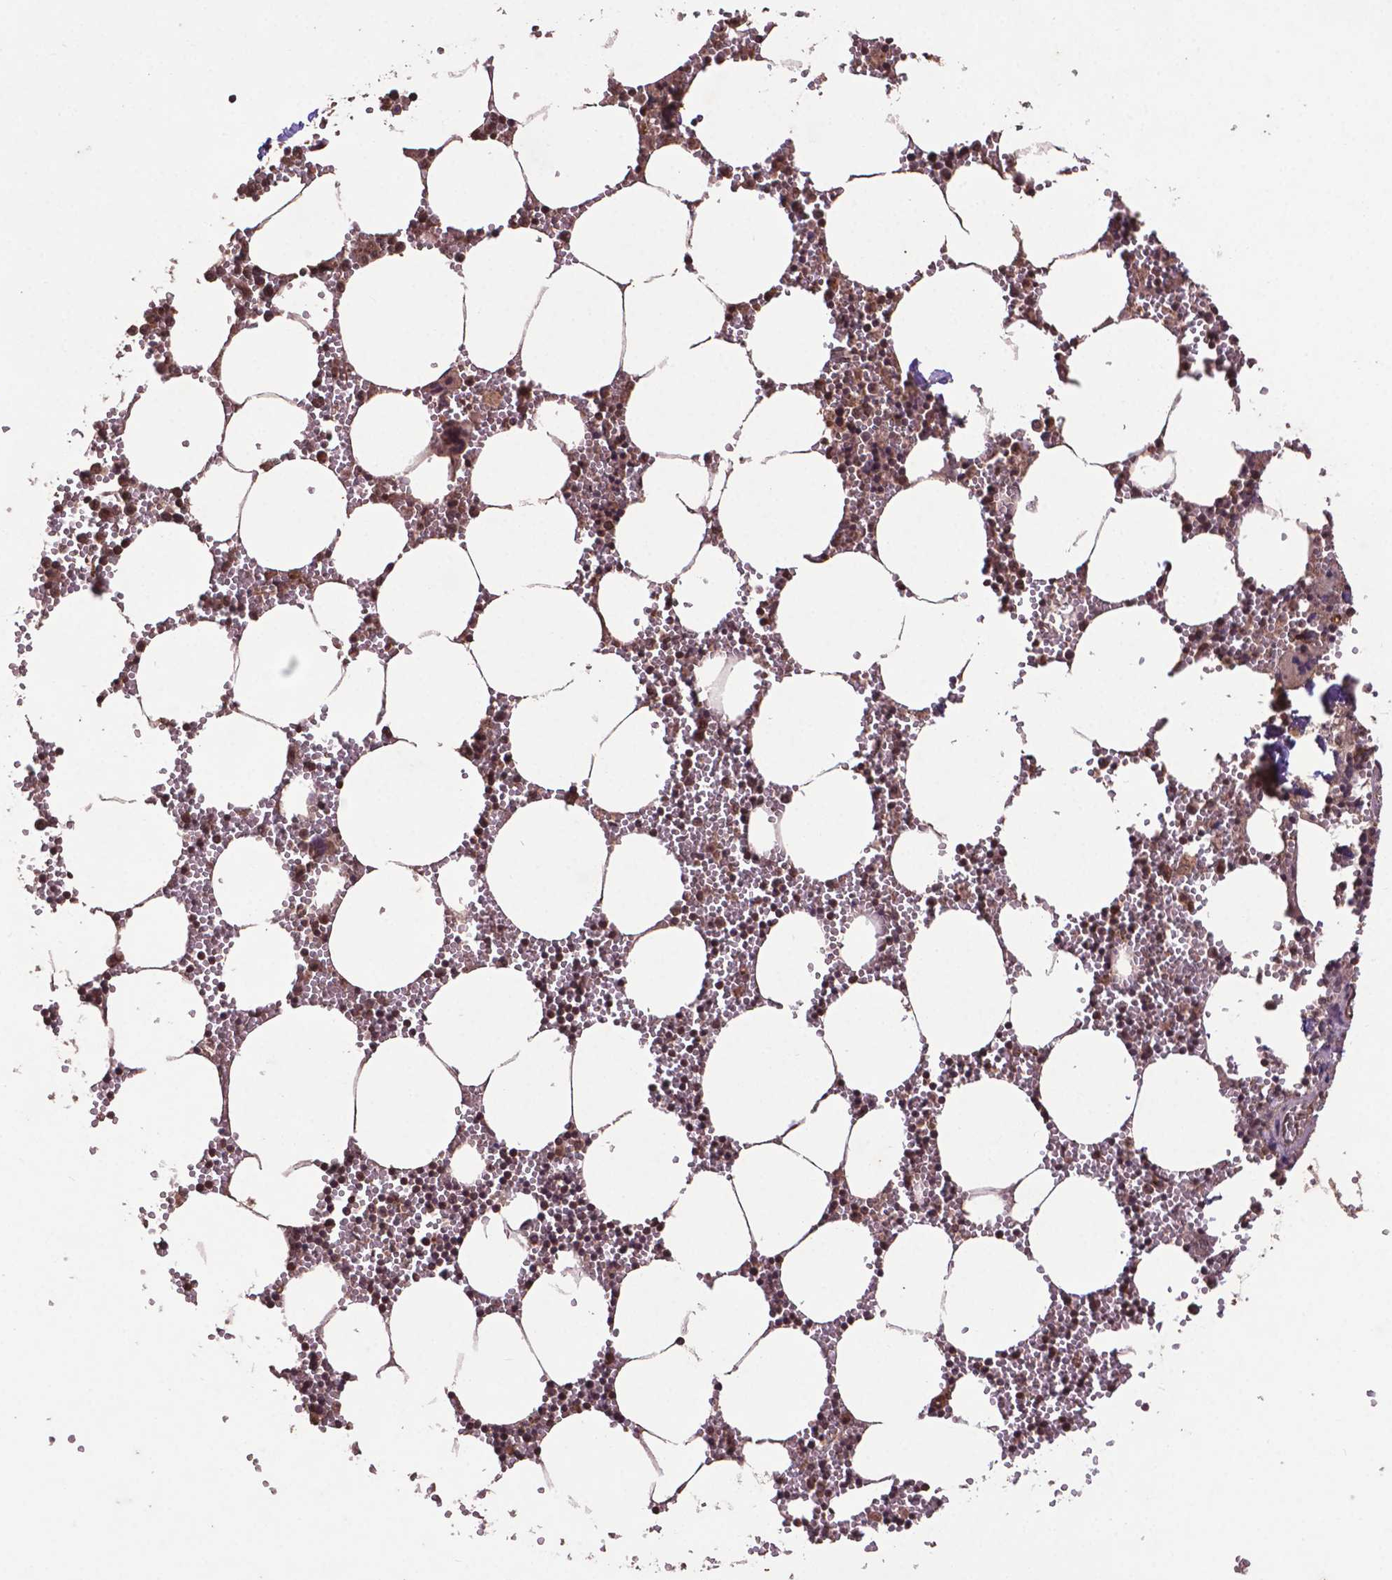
{"staining": {"intensity": "weak", "quantity": "25%-75%", "location": "cytoplasmic/membranous,nuclear"}, "tissue": "bone marrow", "cell_type": "Hematopoietic cells", "image_type": "normal", "snomed": [{"axis": "morphology", "description": "Normal tissue, NOS"}, {"axis": "topography", "description": "Bone marrow"}], "caption": "Protein expression analysis of benign human bone marrow reveals weak cytoplasmic/membranous,nuclear positivity in about 25%-75% of hematopoietic cells.", "gene": "DCAF1", "patient": {"sex": "male", "age": 54}}